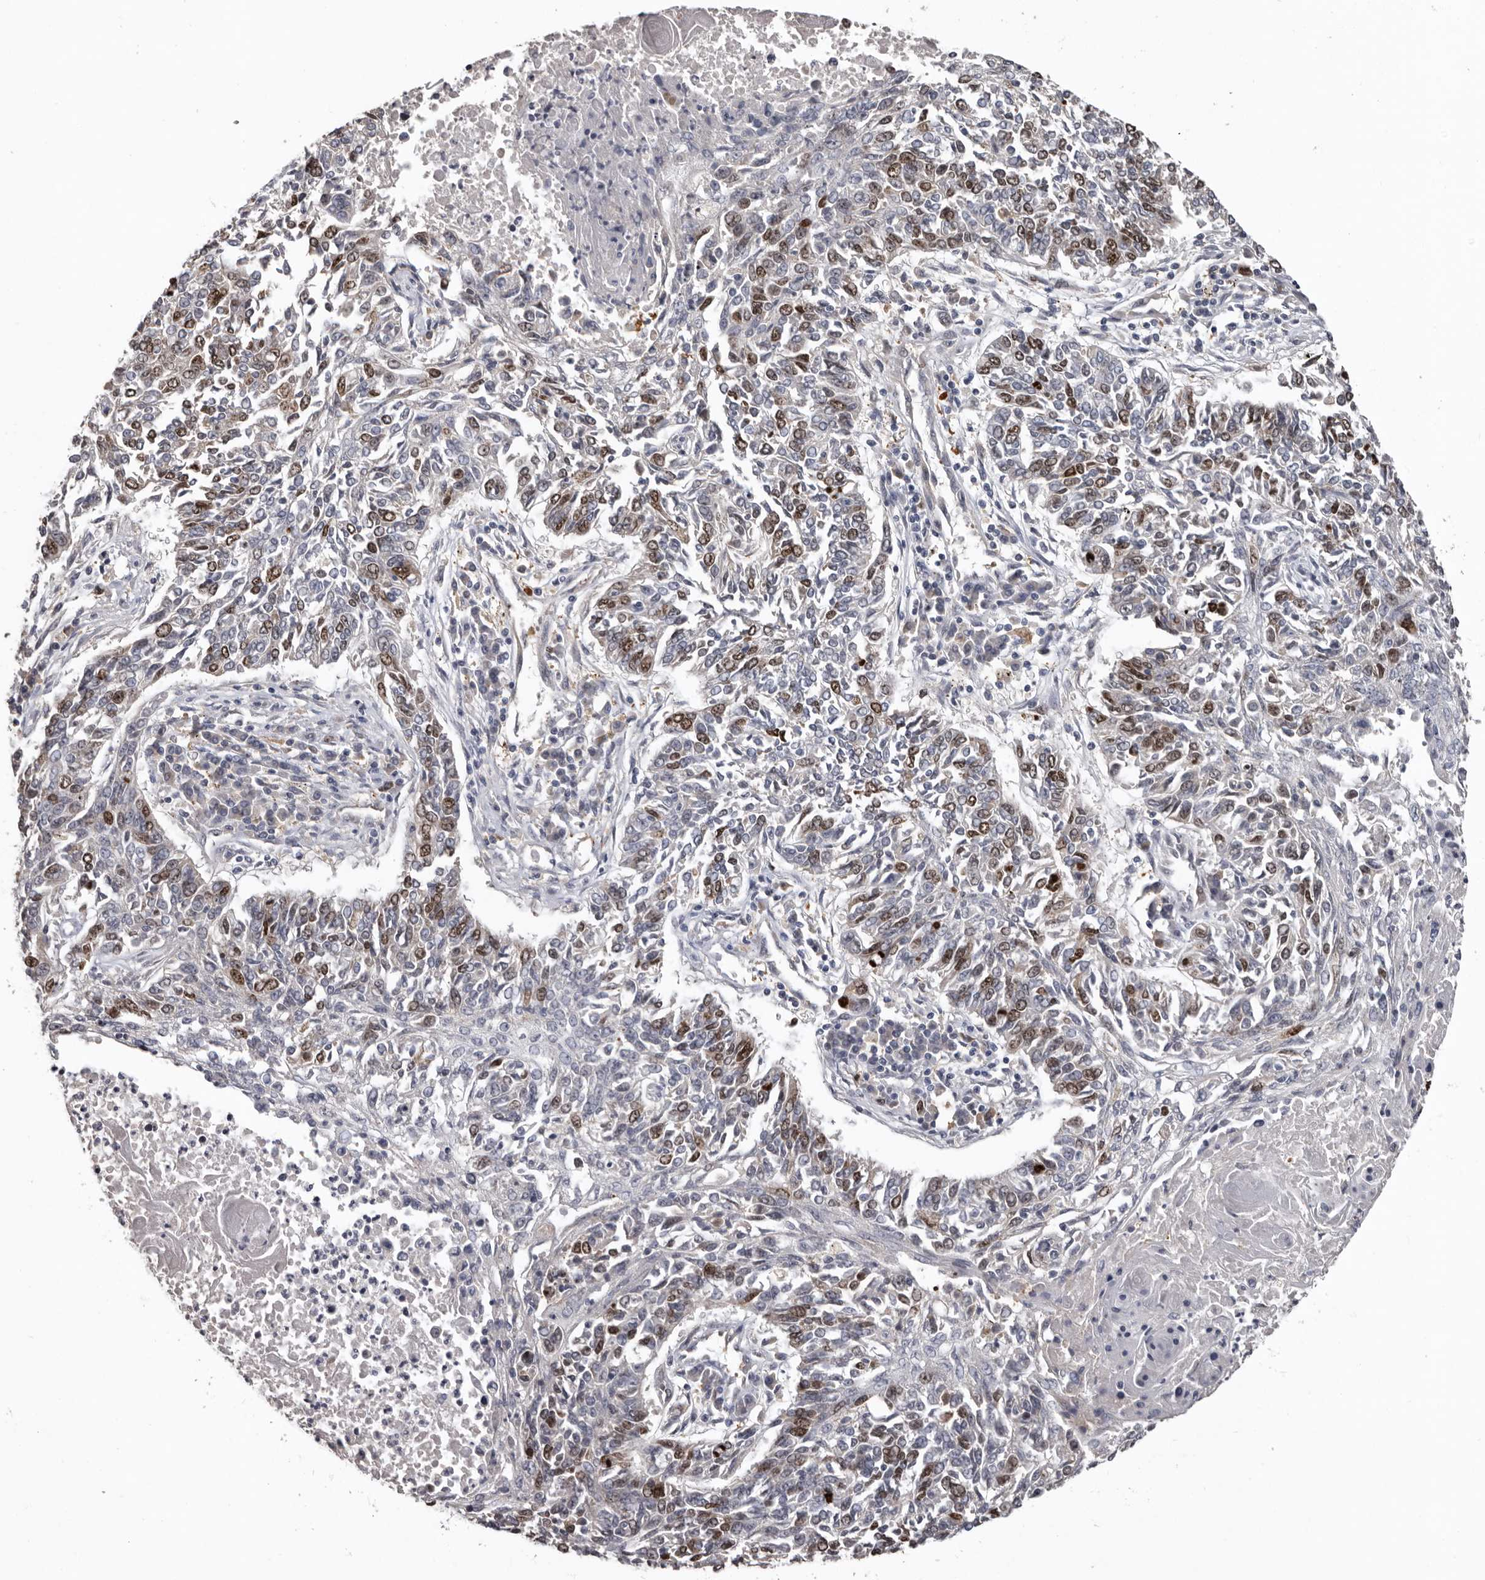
{"staining": {"intensity": "moderate", "quantity": "25%-75%", "location": "nuclear"}, "tissue": "lung cancer", "cell_type": "Tumor cells", "image_type": "cancer", "snomed": [{"axis": "morphology", "description": "Normal tissue, NOS"}, {"axis": "morphology", "description": "Squamous cell carcinoma, NOS"}, {"axis": "topography", "description": "Cartilage tissue"}, {"axis": "topography", "description": "Bronchus"}, {"axis": "topography", "description": "Lung"}], "caption": "Immunohistochemistry (DAB) staining of lung squamous cell carcinoma reveals moderate nuclear protein positivity in approximately 25%-75% of tumor cells.", "gene": "CDCA8", "patient": {"sex": "female", "age": 49}}